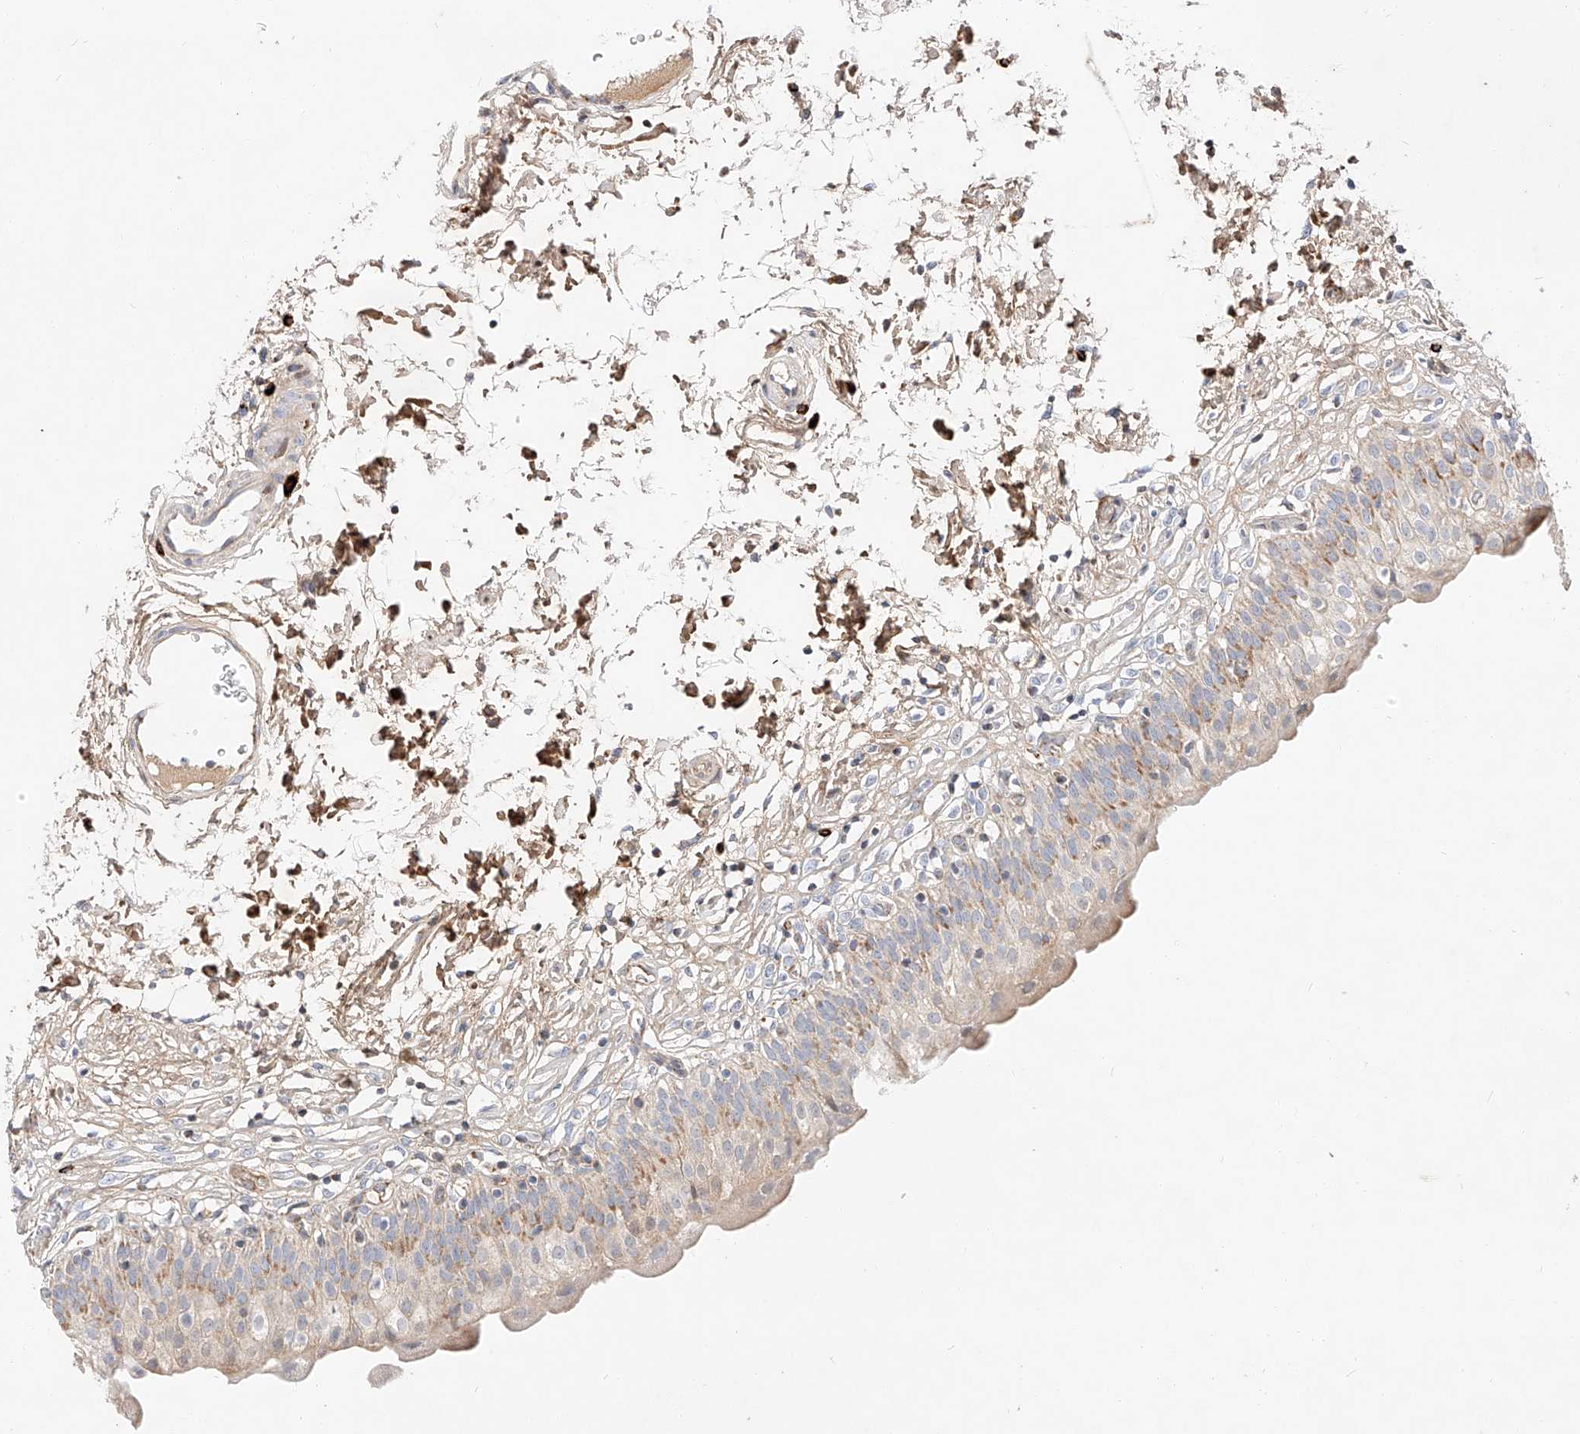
{"staining": {"intensity": "moderate", "quantity": "25%-75%", "location": "cytoplasmic/membranous,nuclear"}, "tissue": "urinary bladder", "cell_type": "Urothelial cells", "image_type": "normal", "snomed": [{"axis": "morphology", "description": "Normal tissue, NOS"}, {"axis": "topography", "description": "Urinary bladder"}], "caption": "Urinary bladder was stained to show a protein in brown. There is medium levels of moderate cytoplasmic/membranous,nuclear expression in approximately 25%-75% of urothelial cells.", "gene": "OSGEPL1", "patient": {"sex": "male", "age": 55}}